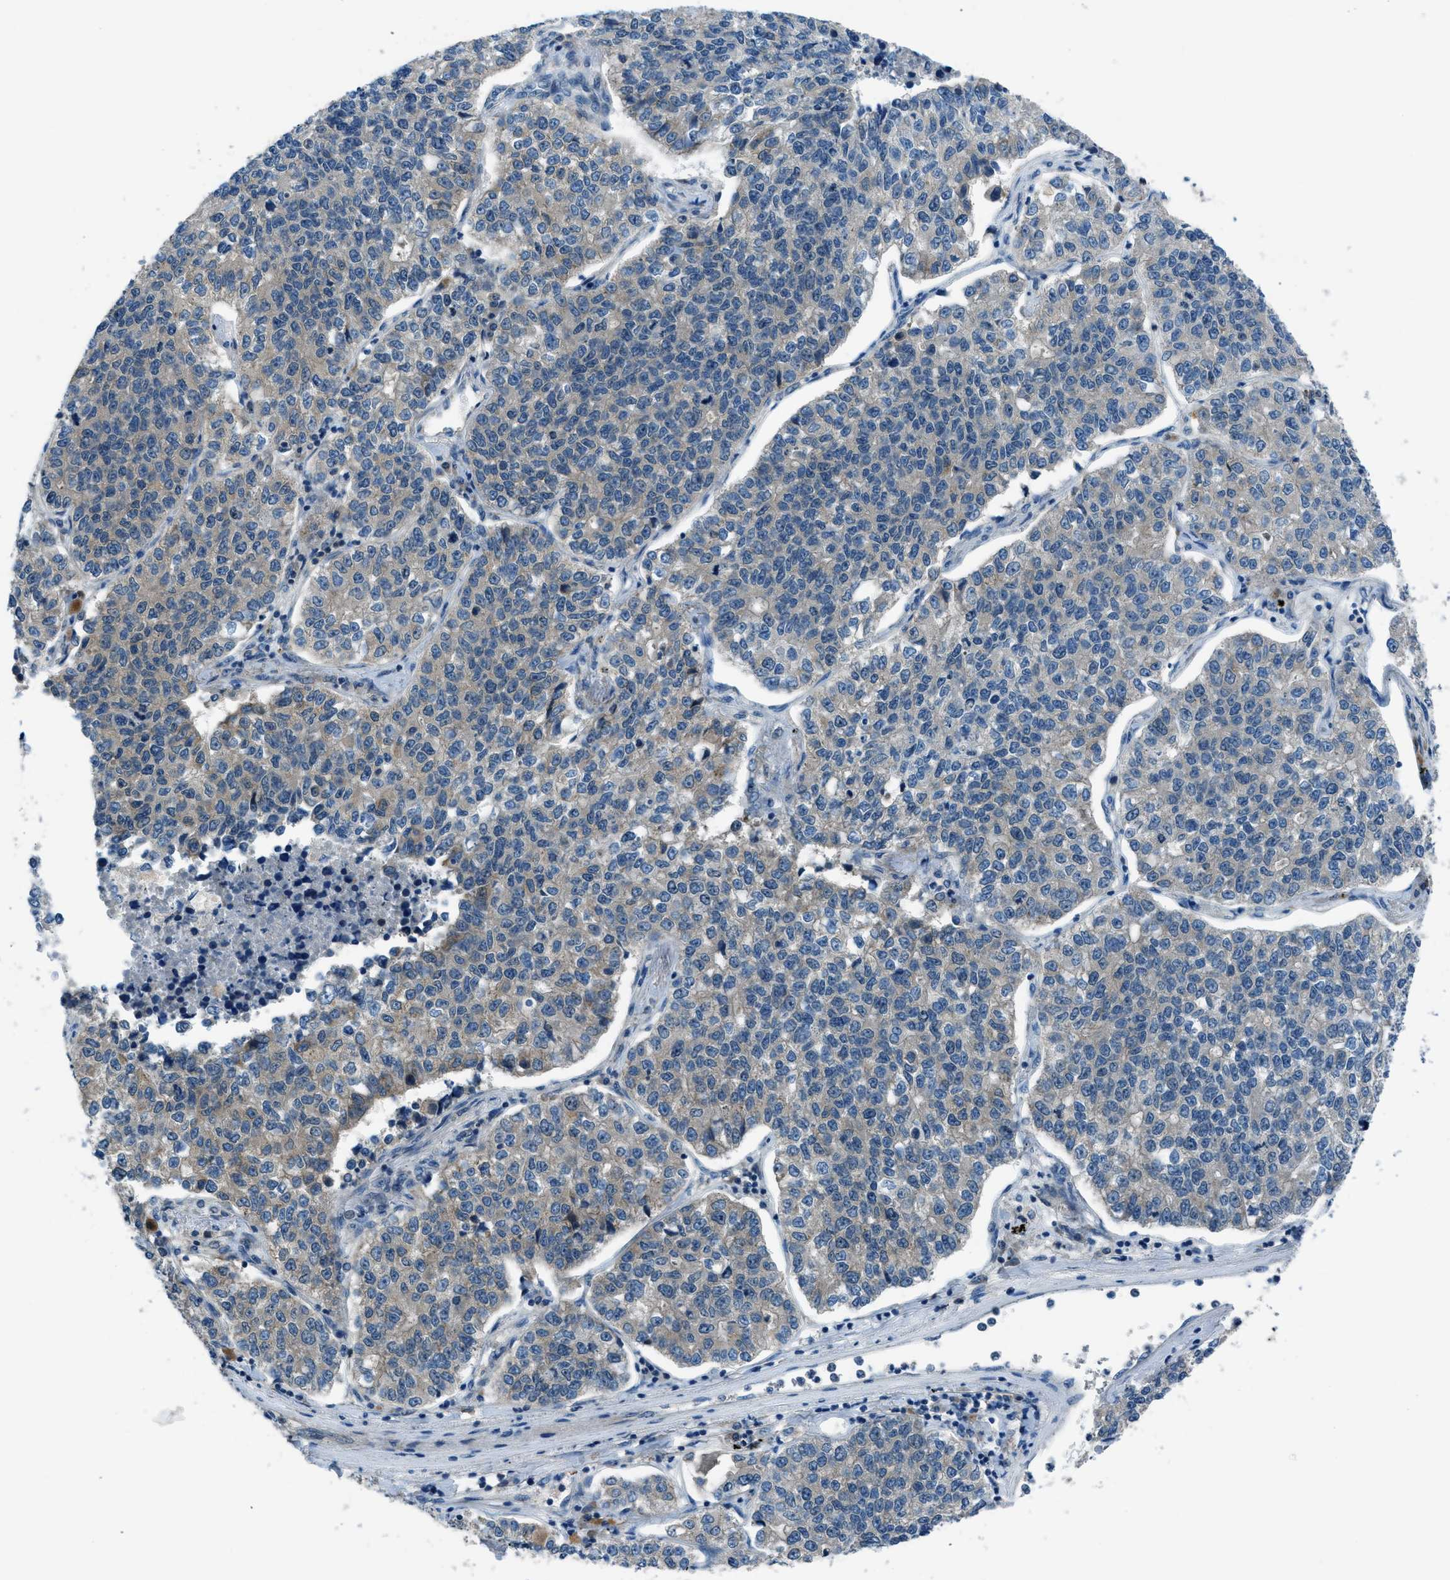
{"staining": {"intensity": "weak", "quantity": "25%-75%", "location": "cytoplasmic/membranous"}, "tissue": "lung cancer", "cell_type": "Tumor cells", "image_type": "cancer", "snomed": [{"axis": "morphology", "description": "Adenocarcinoma, NOS"}, {"axis": "topography", "description": "Lung"}], "caption": "IHC histopathology image of neoplastic tissue: human lung cancer (adenocarcinoma) stained using IHC reveals low levels of weak protein expression localized specifically in the cytoplasmic/membranous of tumor cells, appearing as a cytoplasmic/membranous brown color.", "gene": "ARFGAP2", "patient": {"sex": "male", "age": 49}}